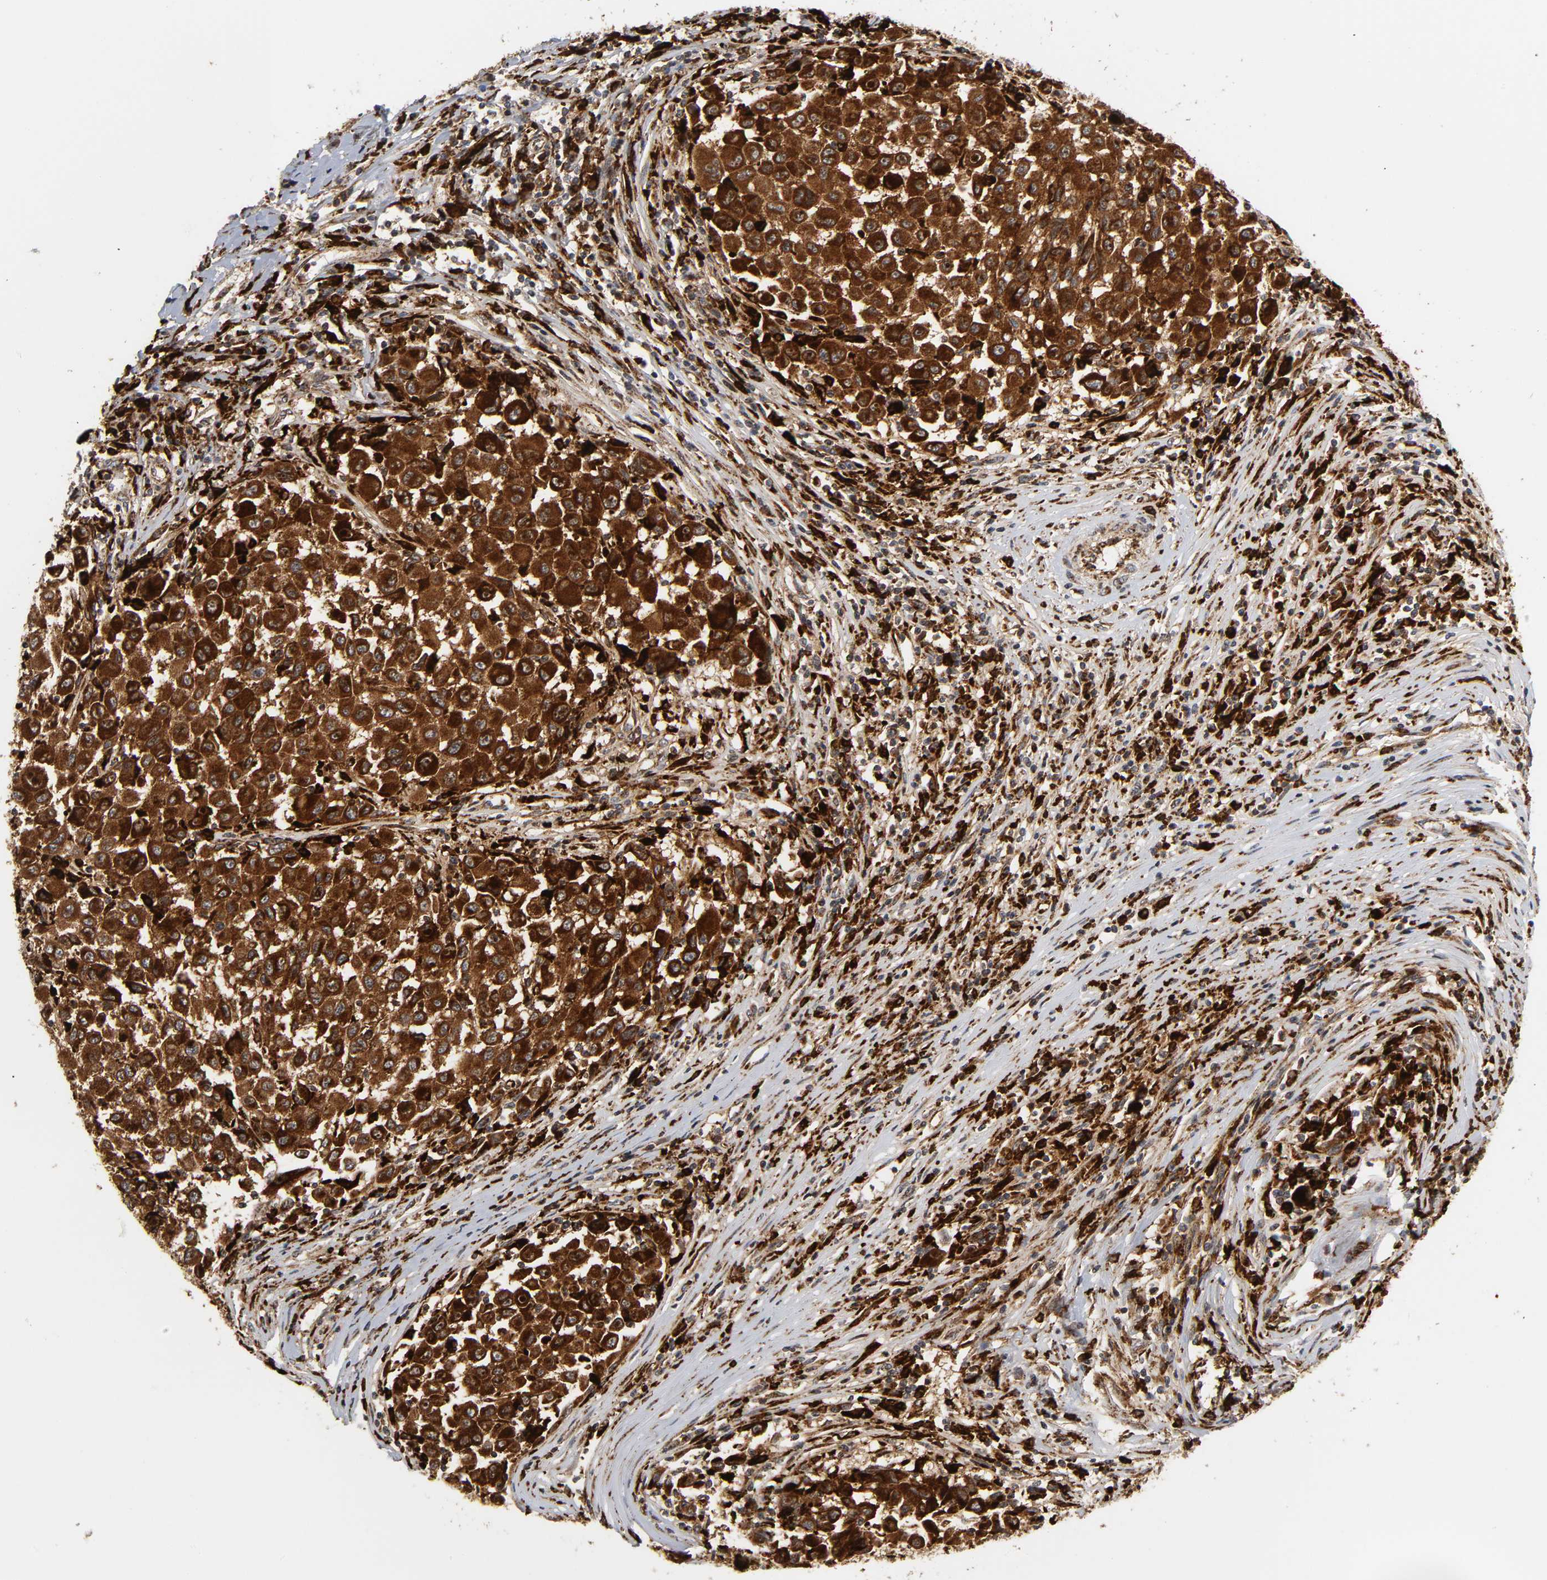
{"staining": {"intensity": "strong", "quantity": ">75%", "location": "cytoplasmic/membranous"}, "tissue": "melanoma", "cell_type": "Tumor cells", "image_type": "cancer", "snomed": [{"axis": "morphology", "description": "Malignant melanoma, Metastatic site"}, {"axis": "topography", "description": "Lymph node"}], "caption": "Malignant melanoma (metastatic site) stained with DAB (3,3'-diaminobenzidine) immunohistochemistry shows high levels of strong cytoplasmic/membranous expression in about >75% of tumor cells.", "gene": "PSAP", "patient": {"sex": "male", "age": 61}}